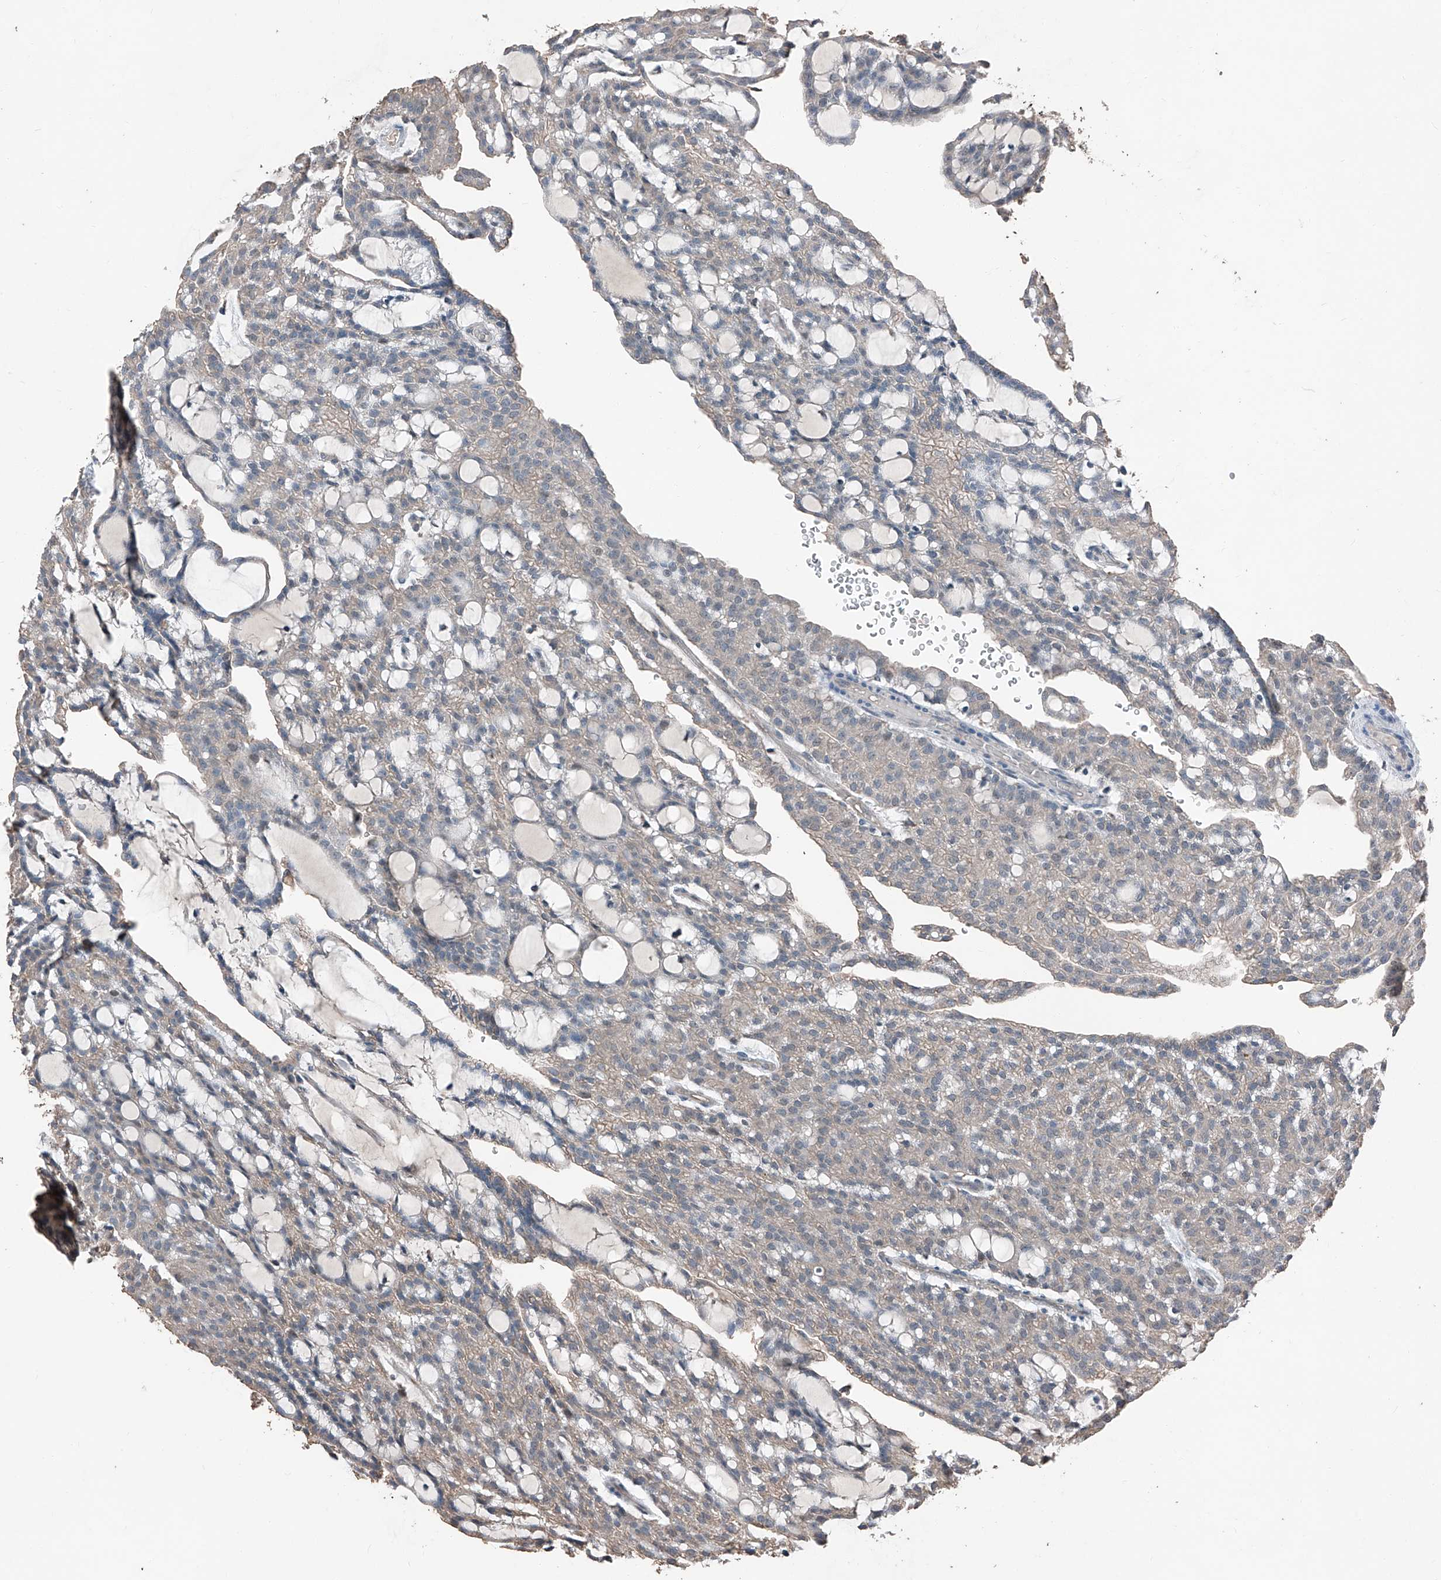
{"staining": {"intensity": "negative", "quantity": "none", "location": "none"}, "tissue": "renal cancer", "cell_type": "Tumor cells", "image_type": "cancer", "snomed": [{"axis": "morphology", "description": "Adenocarcinoma, NOS"}, {"axis": "topography", "description": "Kidney"}], "caption": "This is an IHC photomicrograph of adenocarcinoma (renal). There is no positivity in tumor cells.", "gene": "MAMLD1", "patient": {"sex": "male", "age": 63}}